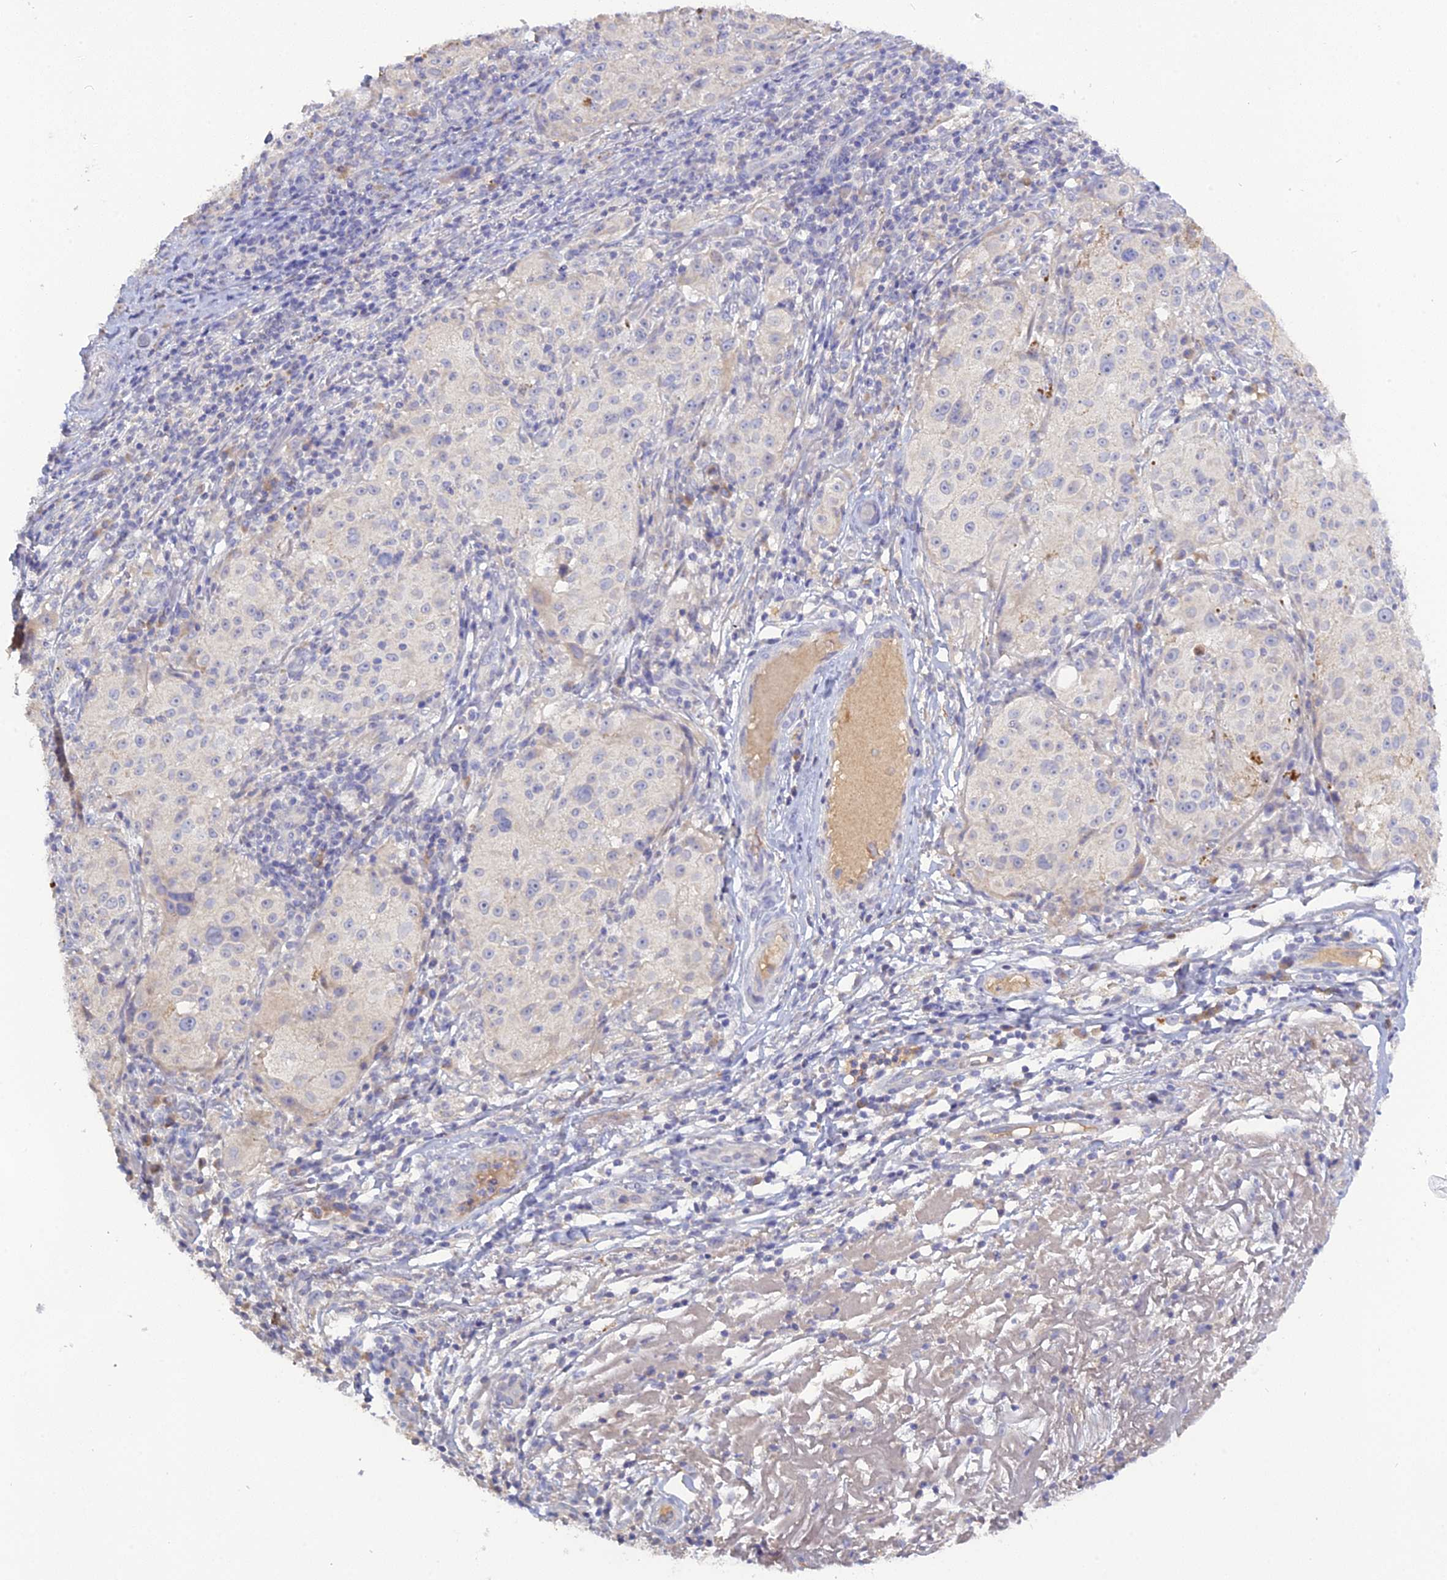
{"staining": {"intensity": "negative", "quantity": "none", "location": "none"}, "tissue": "melanoma", "cell_type": "Tumor cells", "image_type": "cancer", "snomed": [{"axis": "morphology", "description": "Necrosis, NOS"}, {"axis": "morphology", "description": "Malignant melanoma, NOS"}, {"axis": "topography", "description": "Skin"}], "caption": "Immunohistochemical staining of human malignant melanoma displays no significant staining in tumor cells.", "gene": "ADGRA1", "patient": {"sex": "female", "age": 87}}